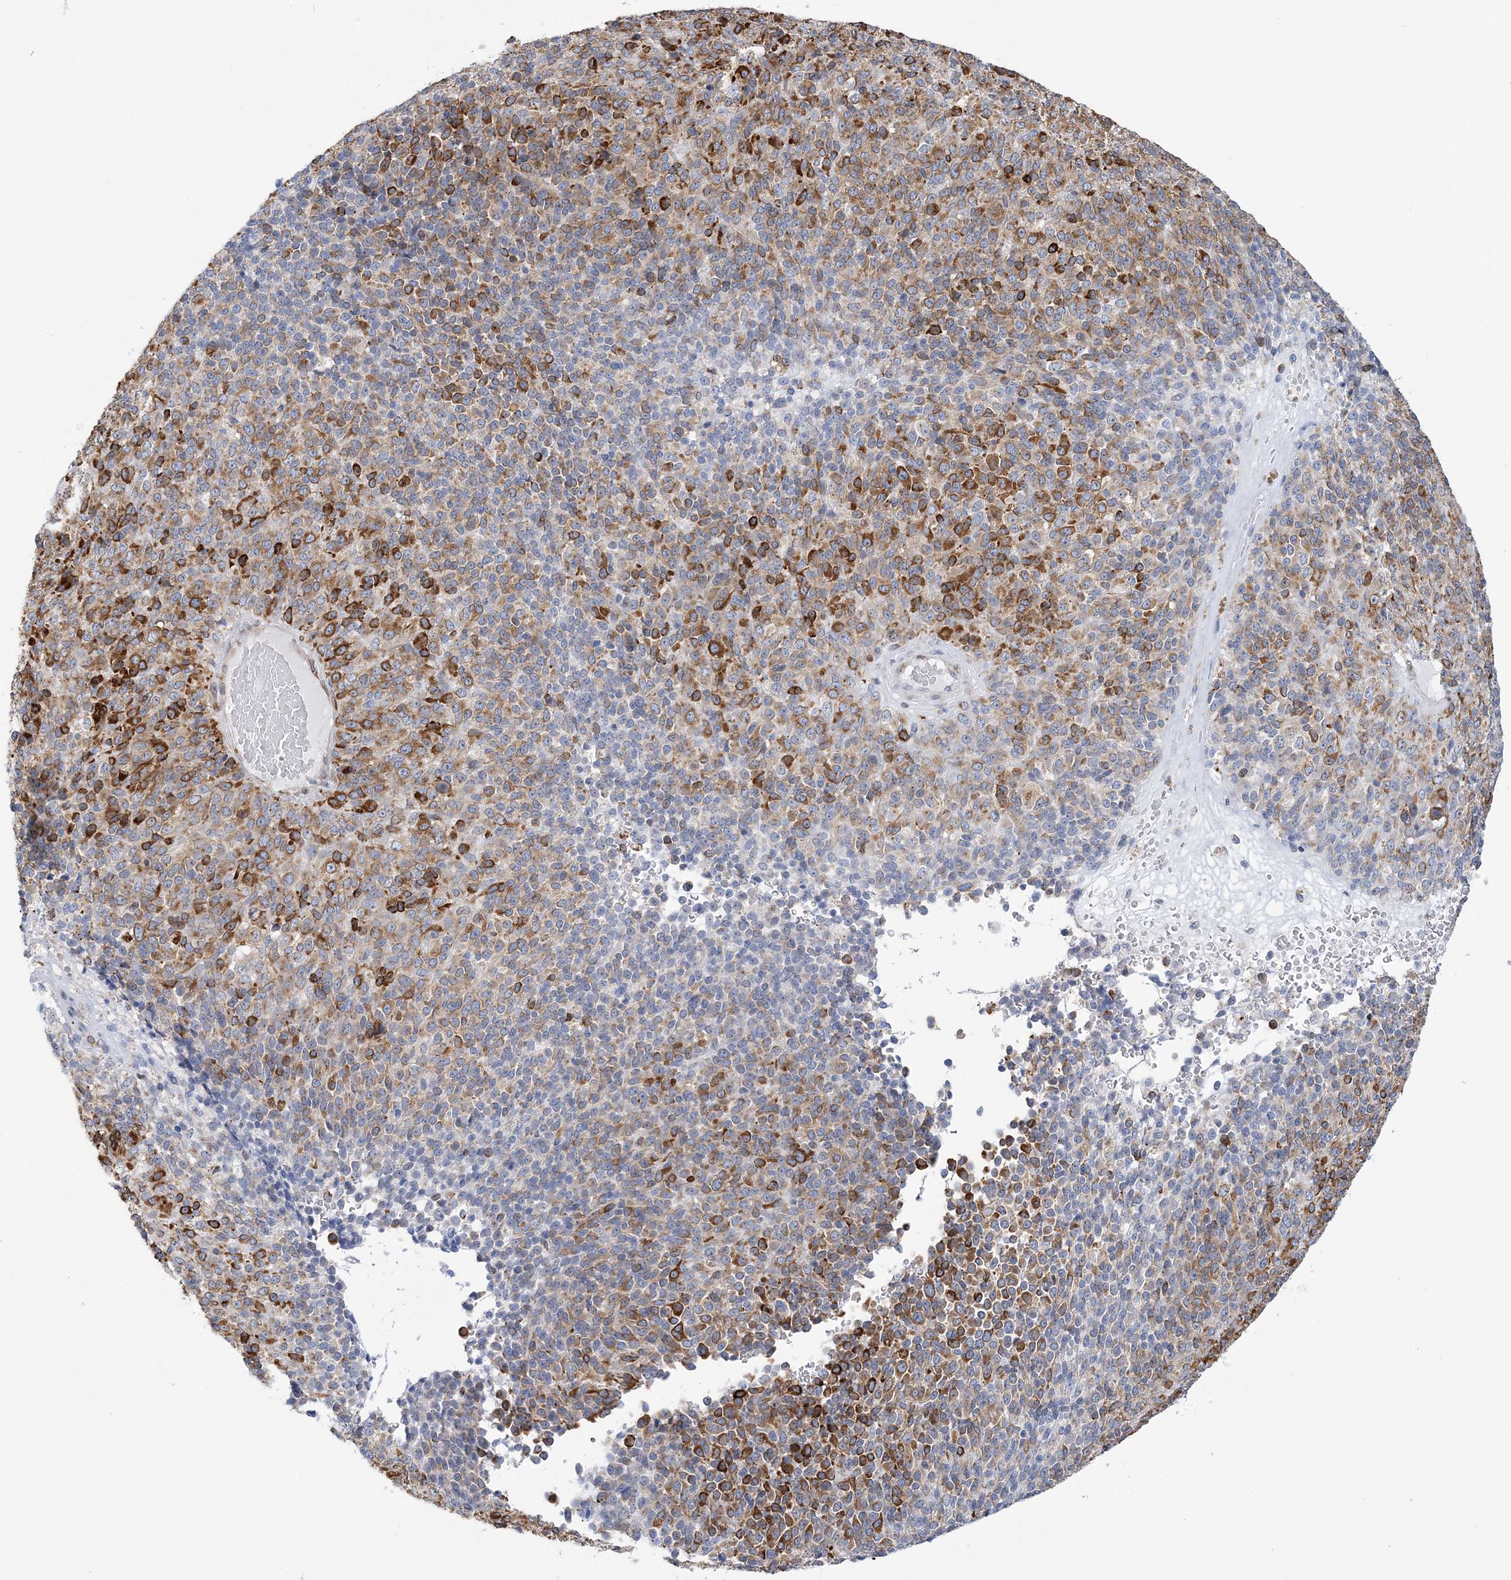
{"staining": {"intensity": "strong", "quantity": "25%-75%", "location": "cytoplasmic/membranous"}, "tissue": "melanoma", "cell_type": "Tumor cells", "image_type": "cancer", "snomed": [{"axis": "morphology", "description": "Malignant melanoma, Metastatic site"}, {"axis": "topography", "description": "Brain"}], "caption": "Immunohistochemical staining of human malignant melanoma (metastatic site) shows strong cytoplasmic/membranous protein positivity in about 25%-75% of tumor cells.", "gene": "PLEKHG4B", "patient": {"sex": "female", "age": 56}}